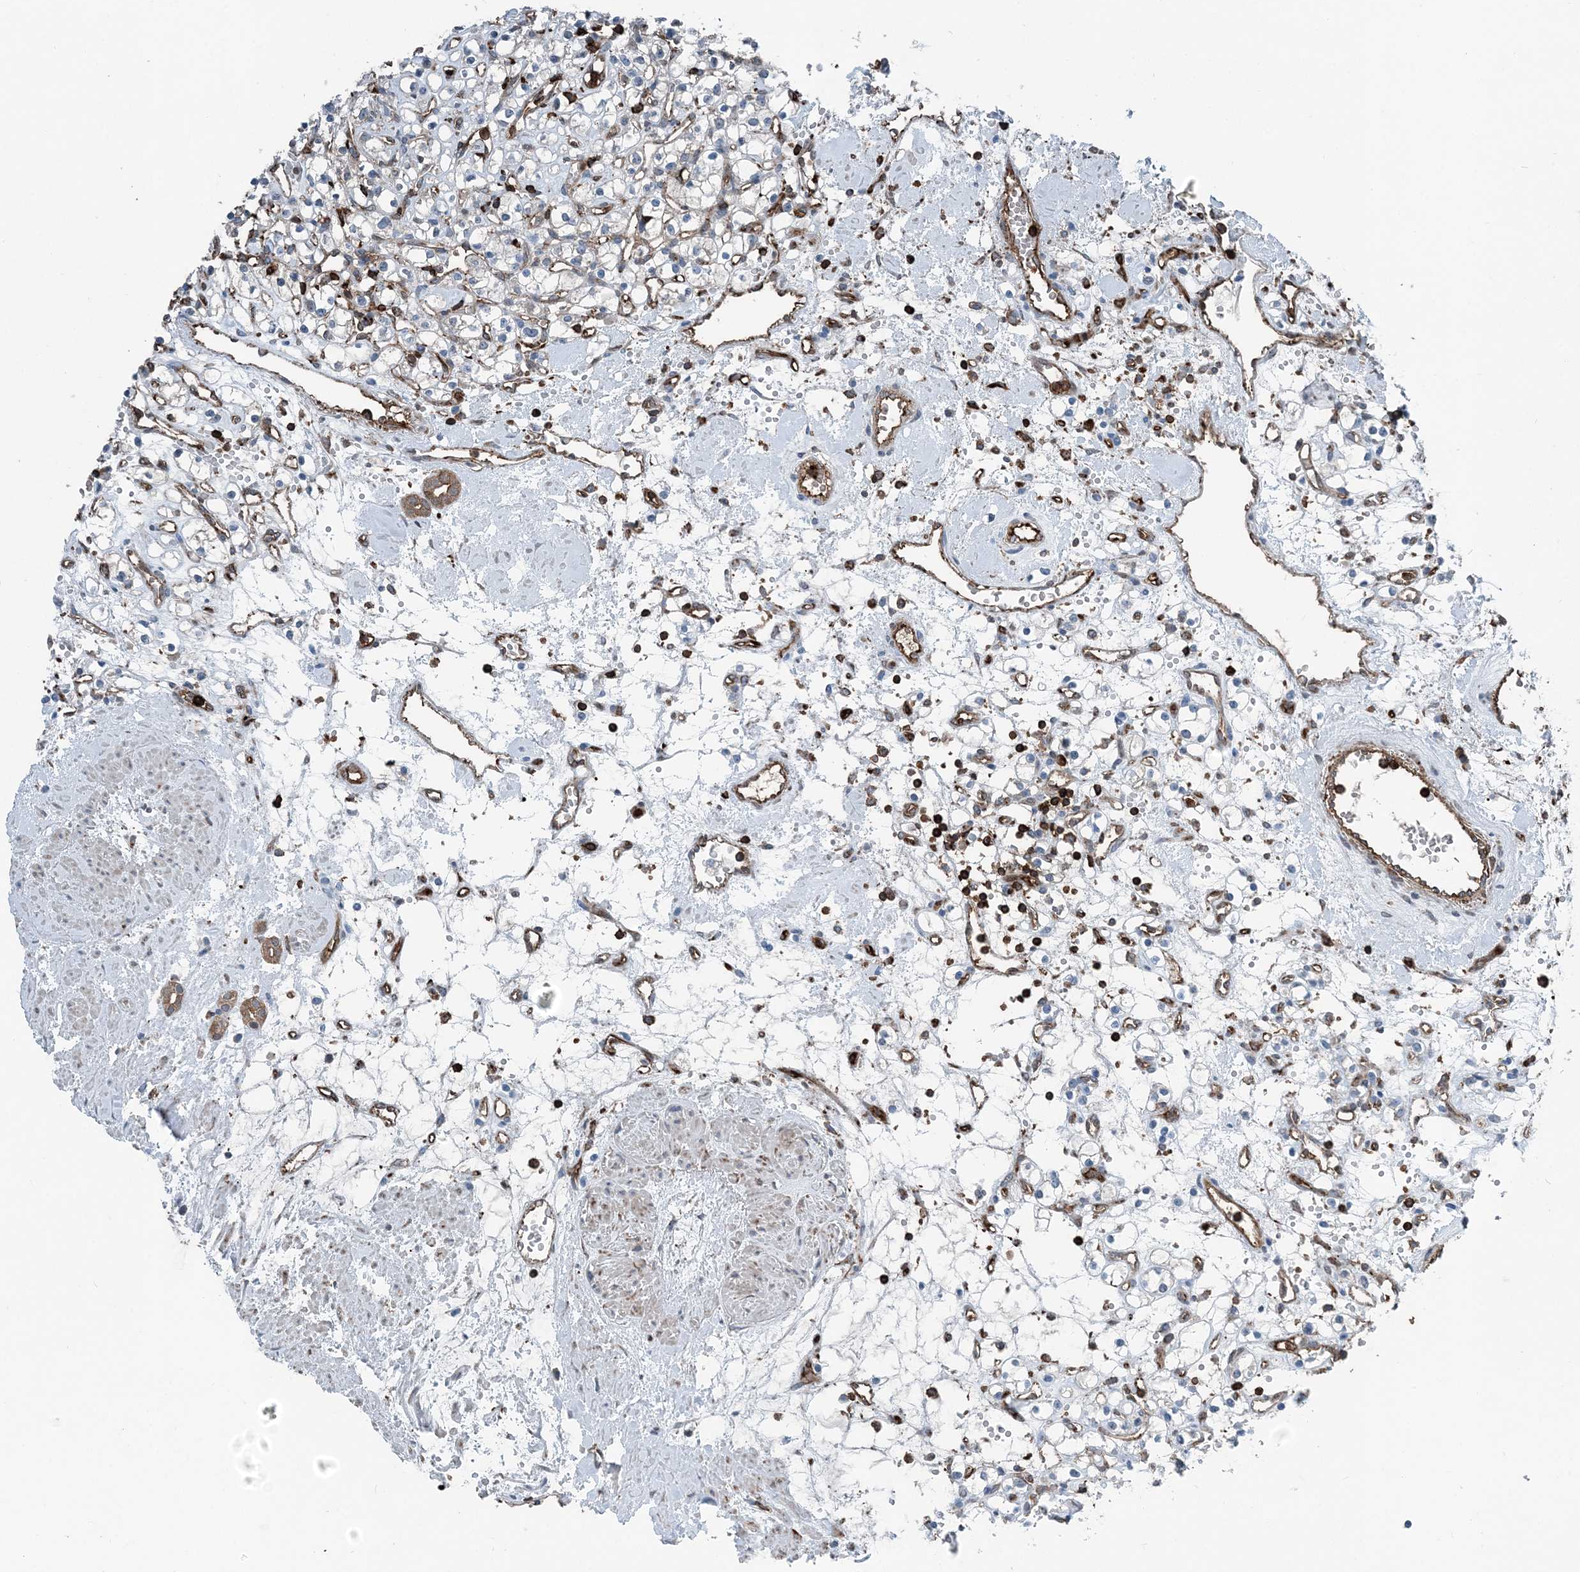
{"staining": {"intensity": "negative", "quantity": "none", "location": "none"}, "tissue": "renal cancer", "cell_type": "Tumor cells", "image_type": "cancer", "snomed": [{"axis": "morphology", "description": "Adenocarcinoma, NOS"}, {"axis": "topography", "description": "Kidney"}], "caption": "Immunohistochemical staining of human renal adenocarcinoma displays no significant expression in tumor cells.", "gene": "CFL1", "patient": {"sex": "female", "age": 59}}